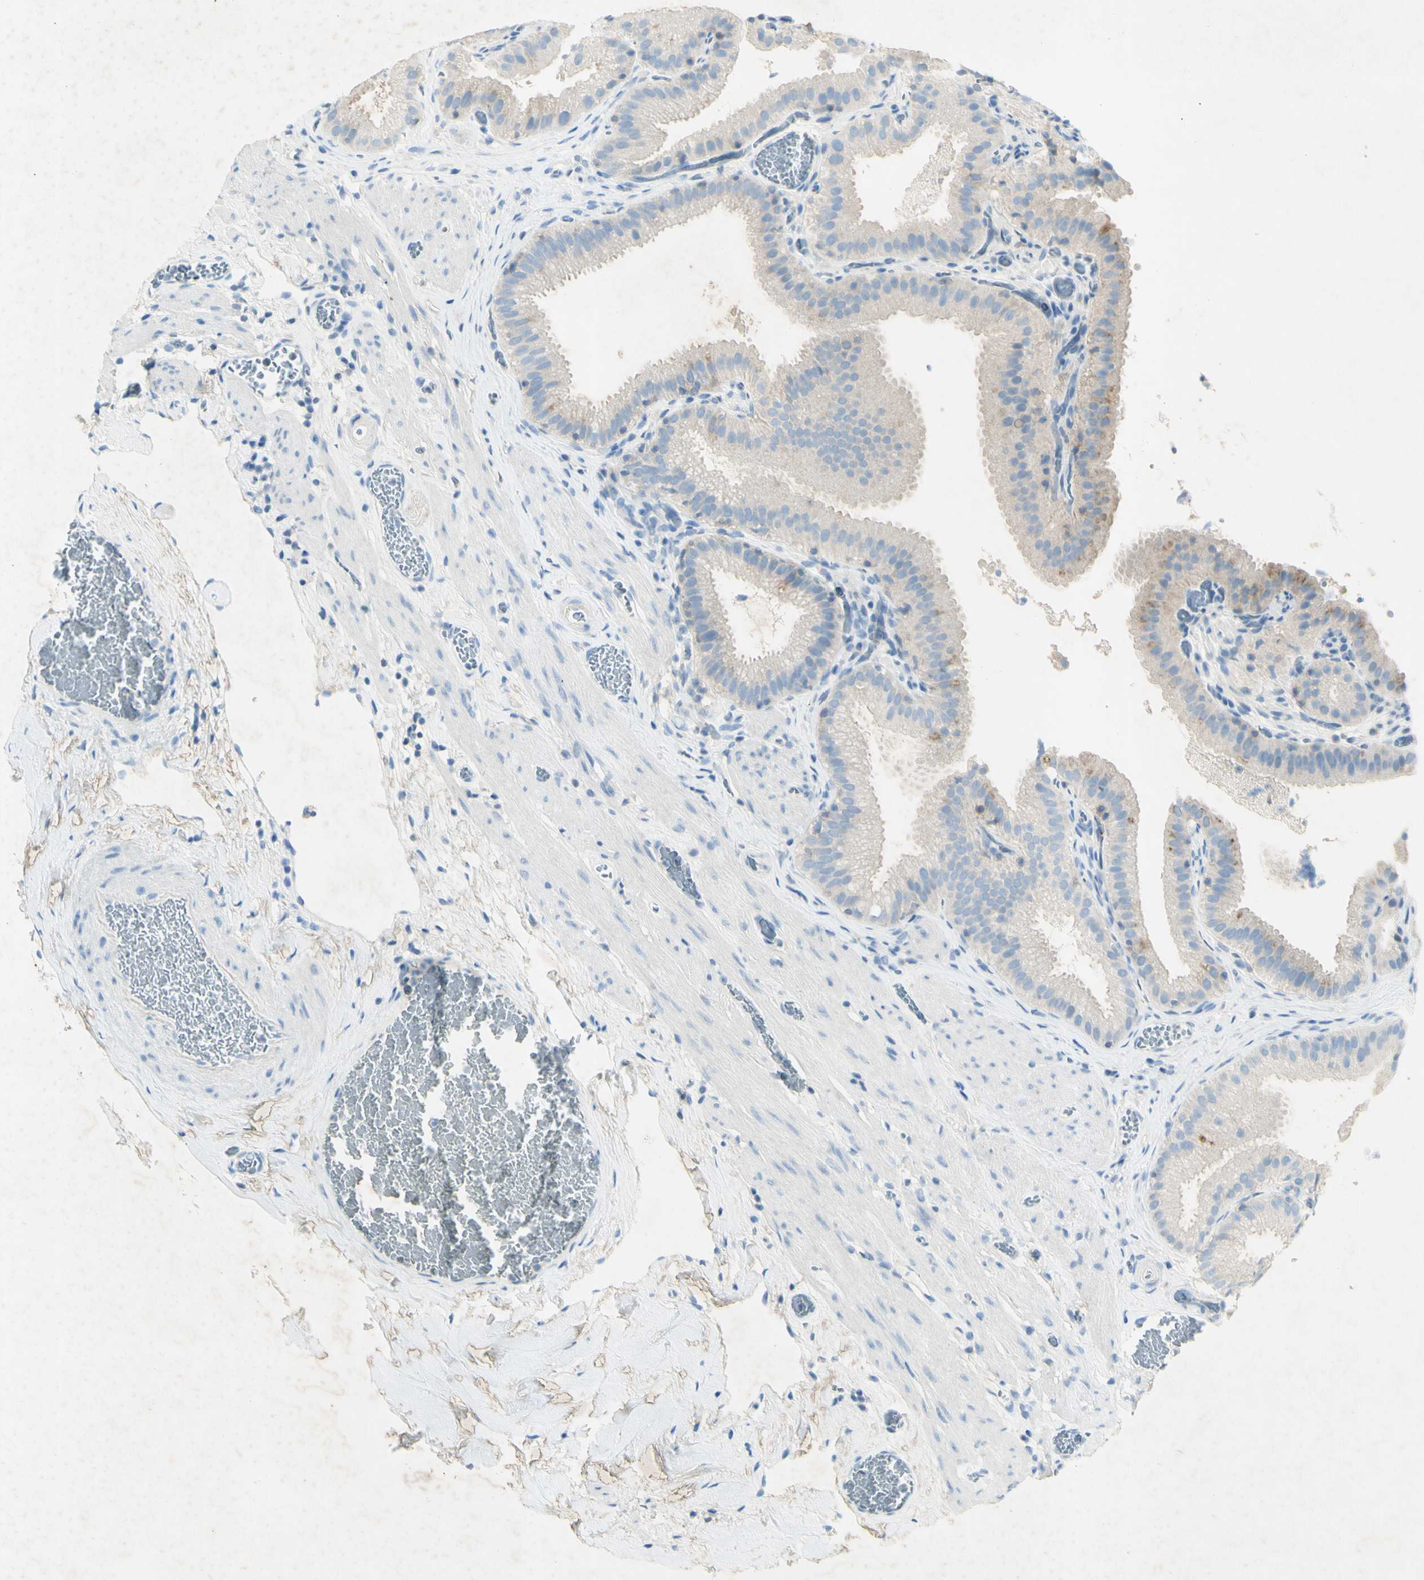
{"staining": {"intensity": "weak", "quantity": ">75%", "location": "cytoplasmic/membranous"}, "tissue": "gallbladder", "cell_type": "Glandular cells", "image_type": "normal", "snomed": [{"axis": "morphology", "description": "Normal tissue, NOS"}, {"axis": "topography", "description": "Gallbladder"}], "caption": "Immunohistochemical staining of benign human gallbladder displays weak cytoplasmic/membranous protein staining in approximately >75% of glandular cells.", "gene": "GDF15", "patient": {"sex": "male", "age": 54}}